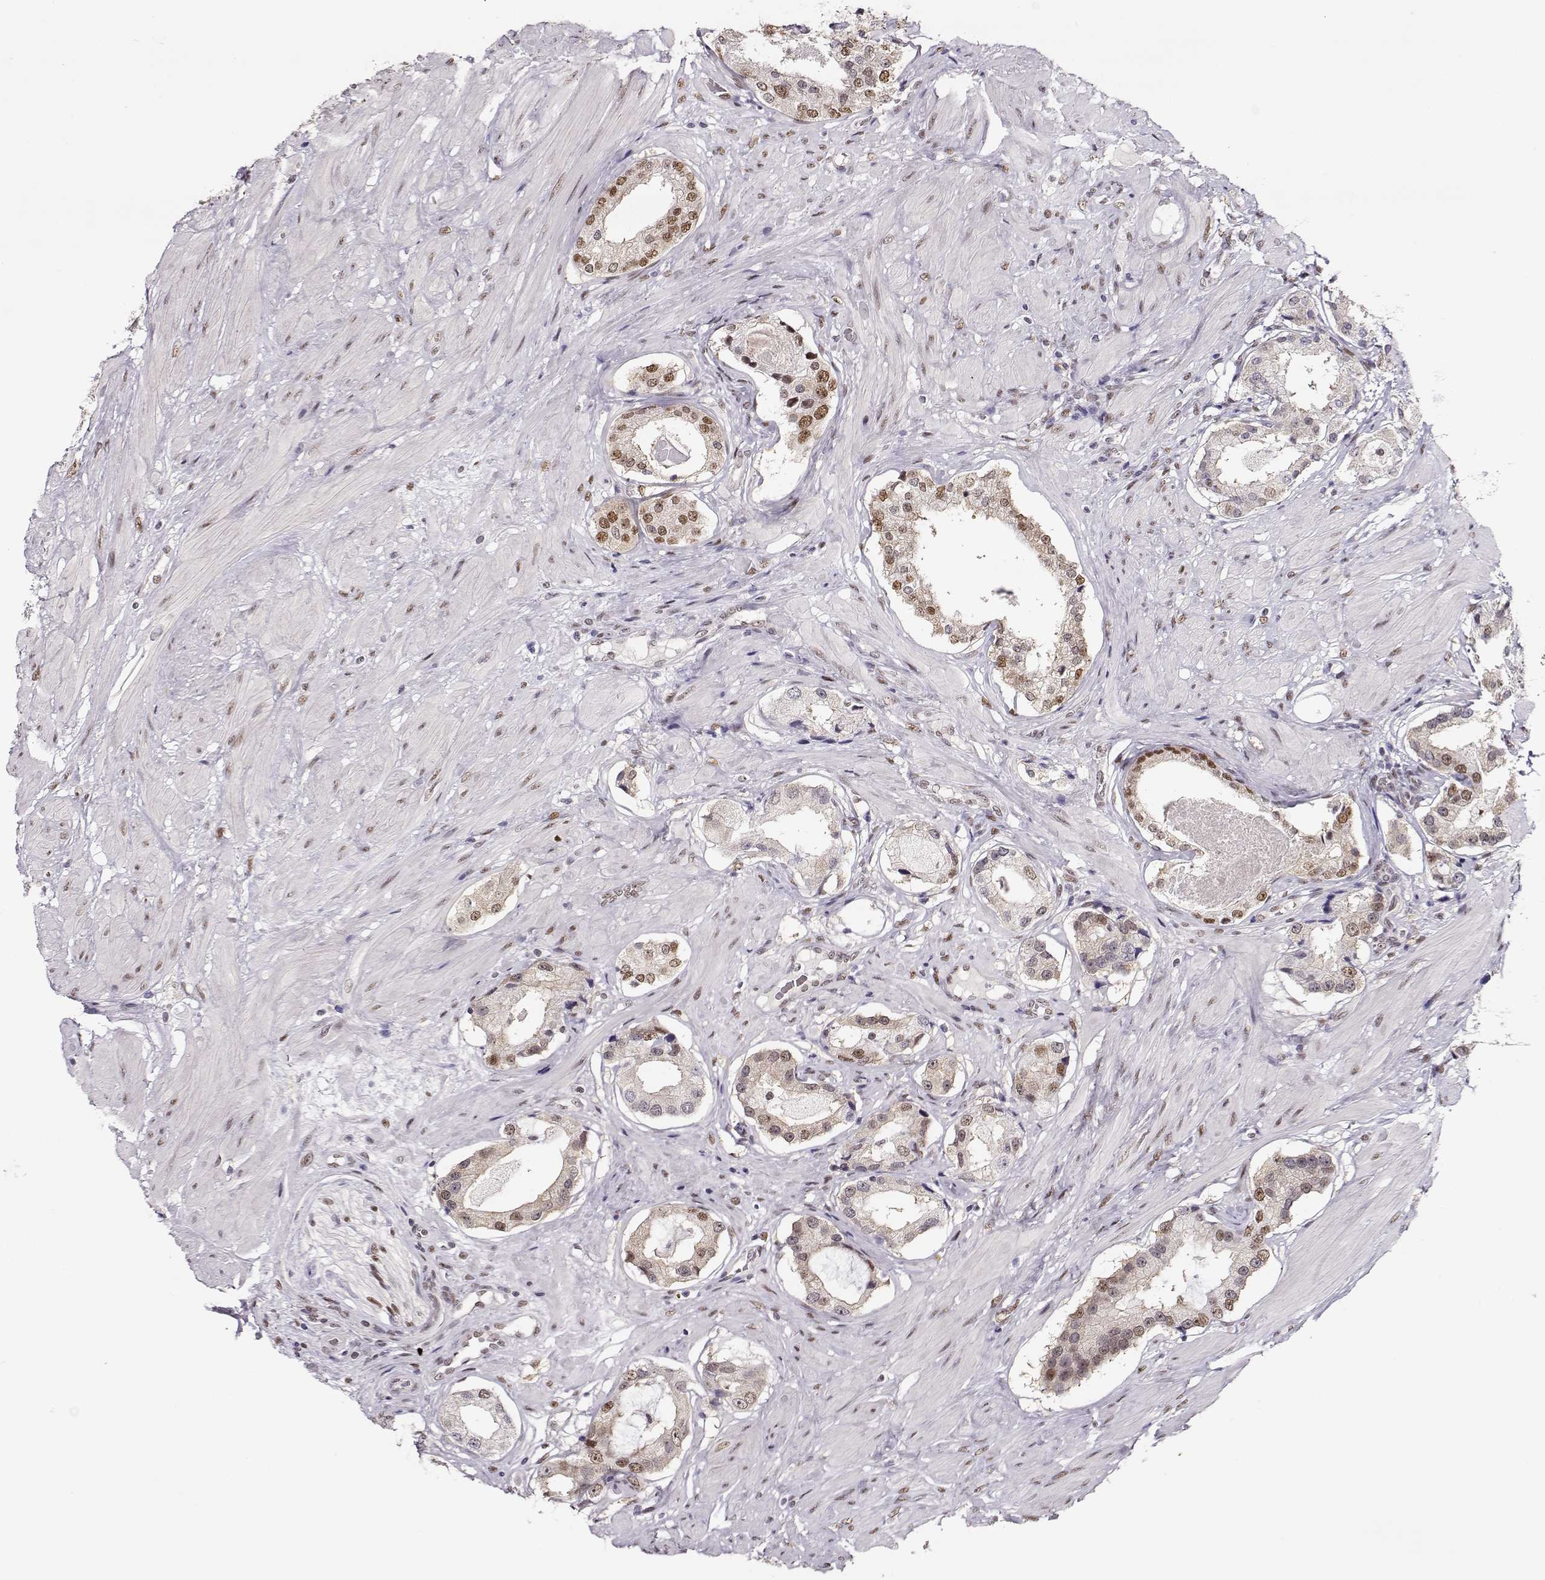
{"staining": {"intensity": "moderate", "quantity": "<25%", "location": "nuclear"}, "tissue": "prostate cancer", "cell_type": "Tumor cells", "image_type": "cancer", "snomed": [{"axis": "morphology", "description": "Adenocarcinoma, Low grade"}, {"axis": "topography", "description": "Prostate"}], "caption": "Prostate adenocarcinoma (low-grade) stained with a brown dye reveals moderate nuclear positive positivity in approximately <25% of tumor cells.", "gene": "POLI", "patient": {"sex": "male", "age": 60}}